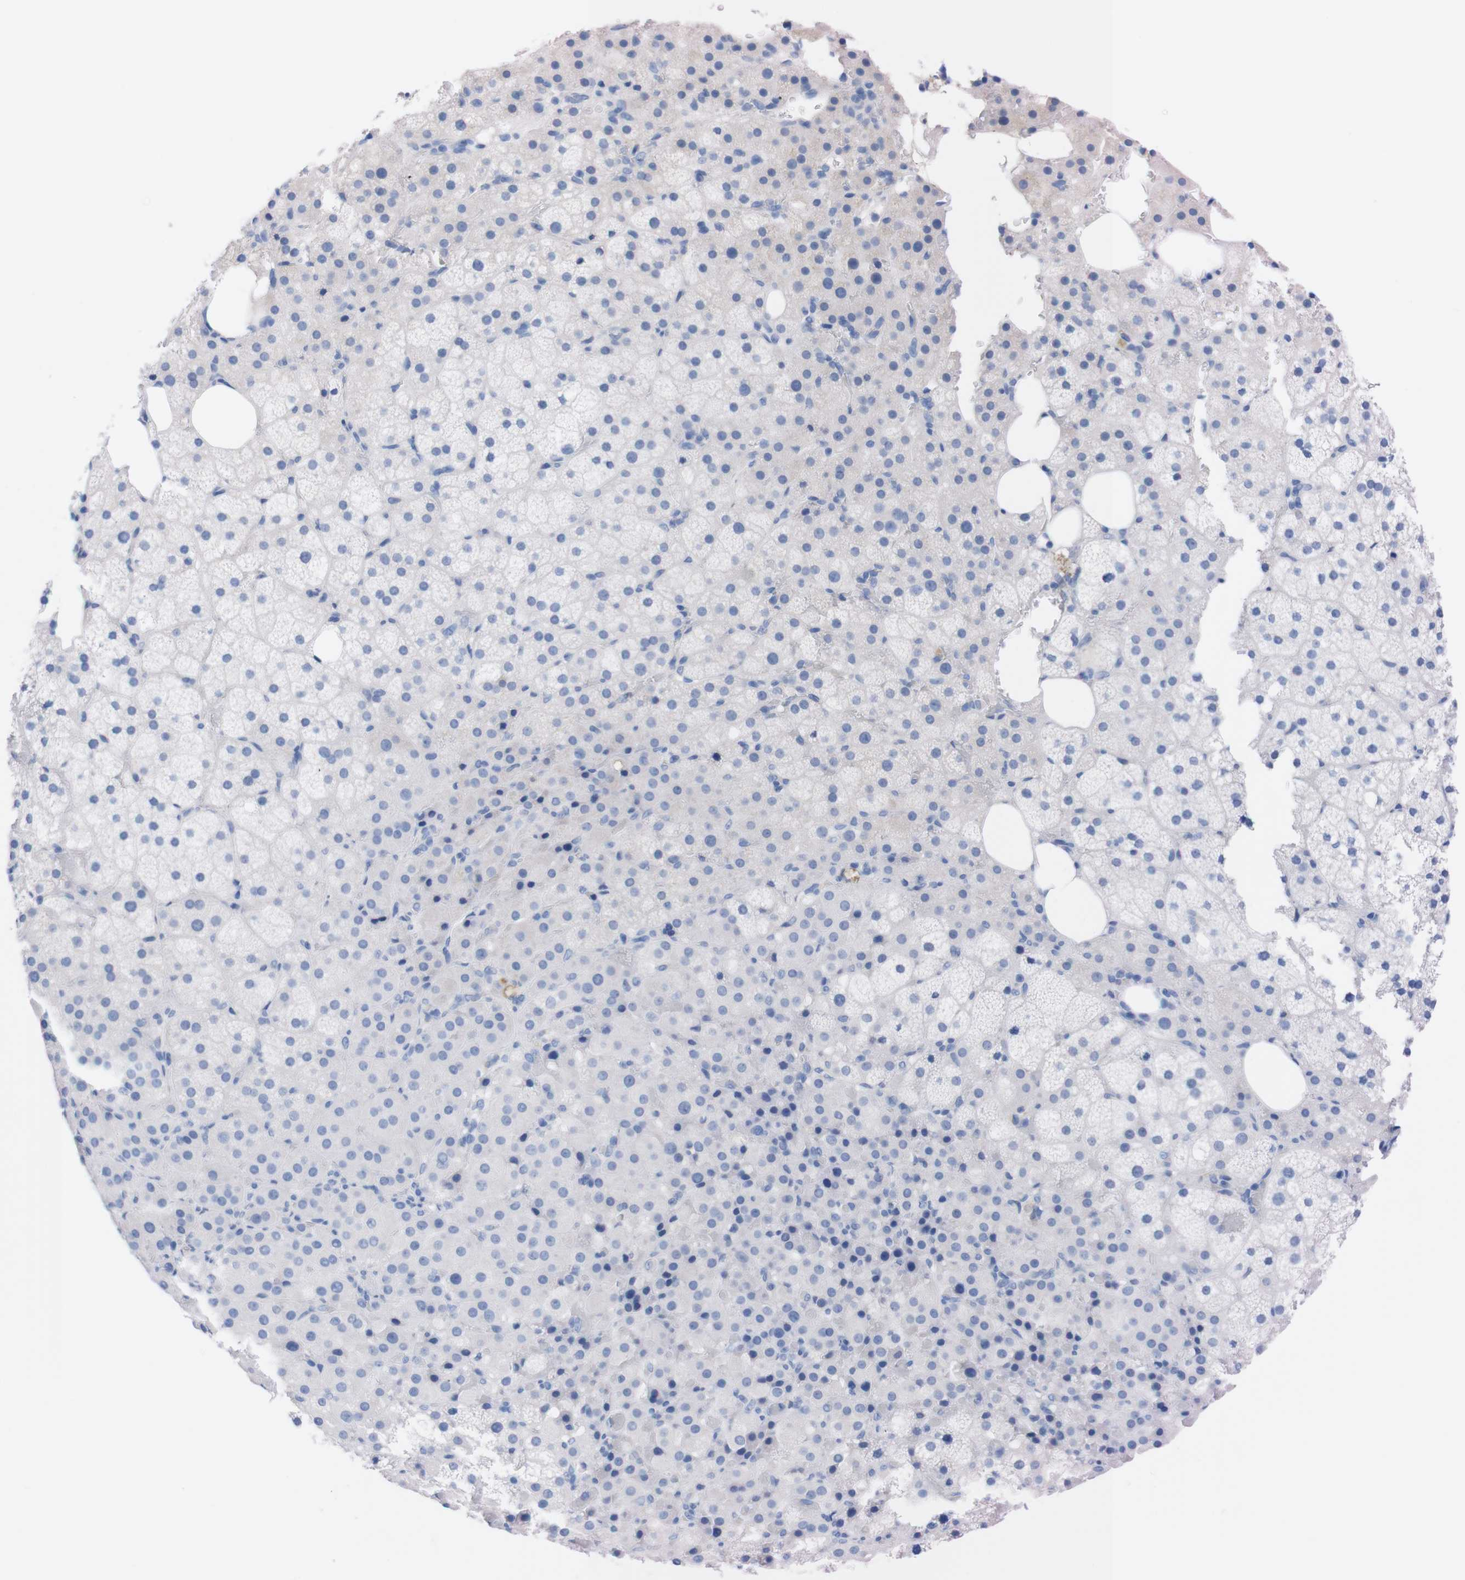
{"staining": {"intensity": "negative", "quantity": "none", "location": "none"}, "tissue": "adrenal gland", "cell_type": "Glandular cells", "image_type": "normal", "snomed": [{"axis": "morphology", "description": "Normal tissue, NOS"}, {"axis": "topography", "description": "Adrenal gland"}], "caption": "An immunohistochemistry (IHC) histopathology image of unremarkable adrenal gland is shown. There is no staining in glandular cells of adrenal gland. (DAB immunohistochemistry visualized using brightfield microscopy, high magnification).", "gene": "TMEM243", "patient": {"sex": "female", "age": 59}}